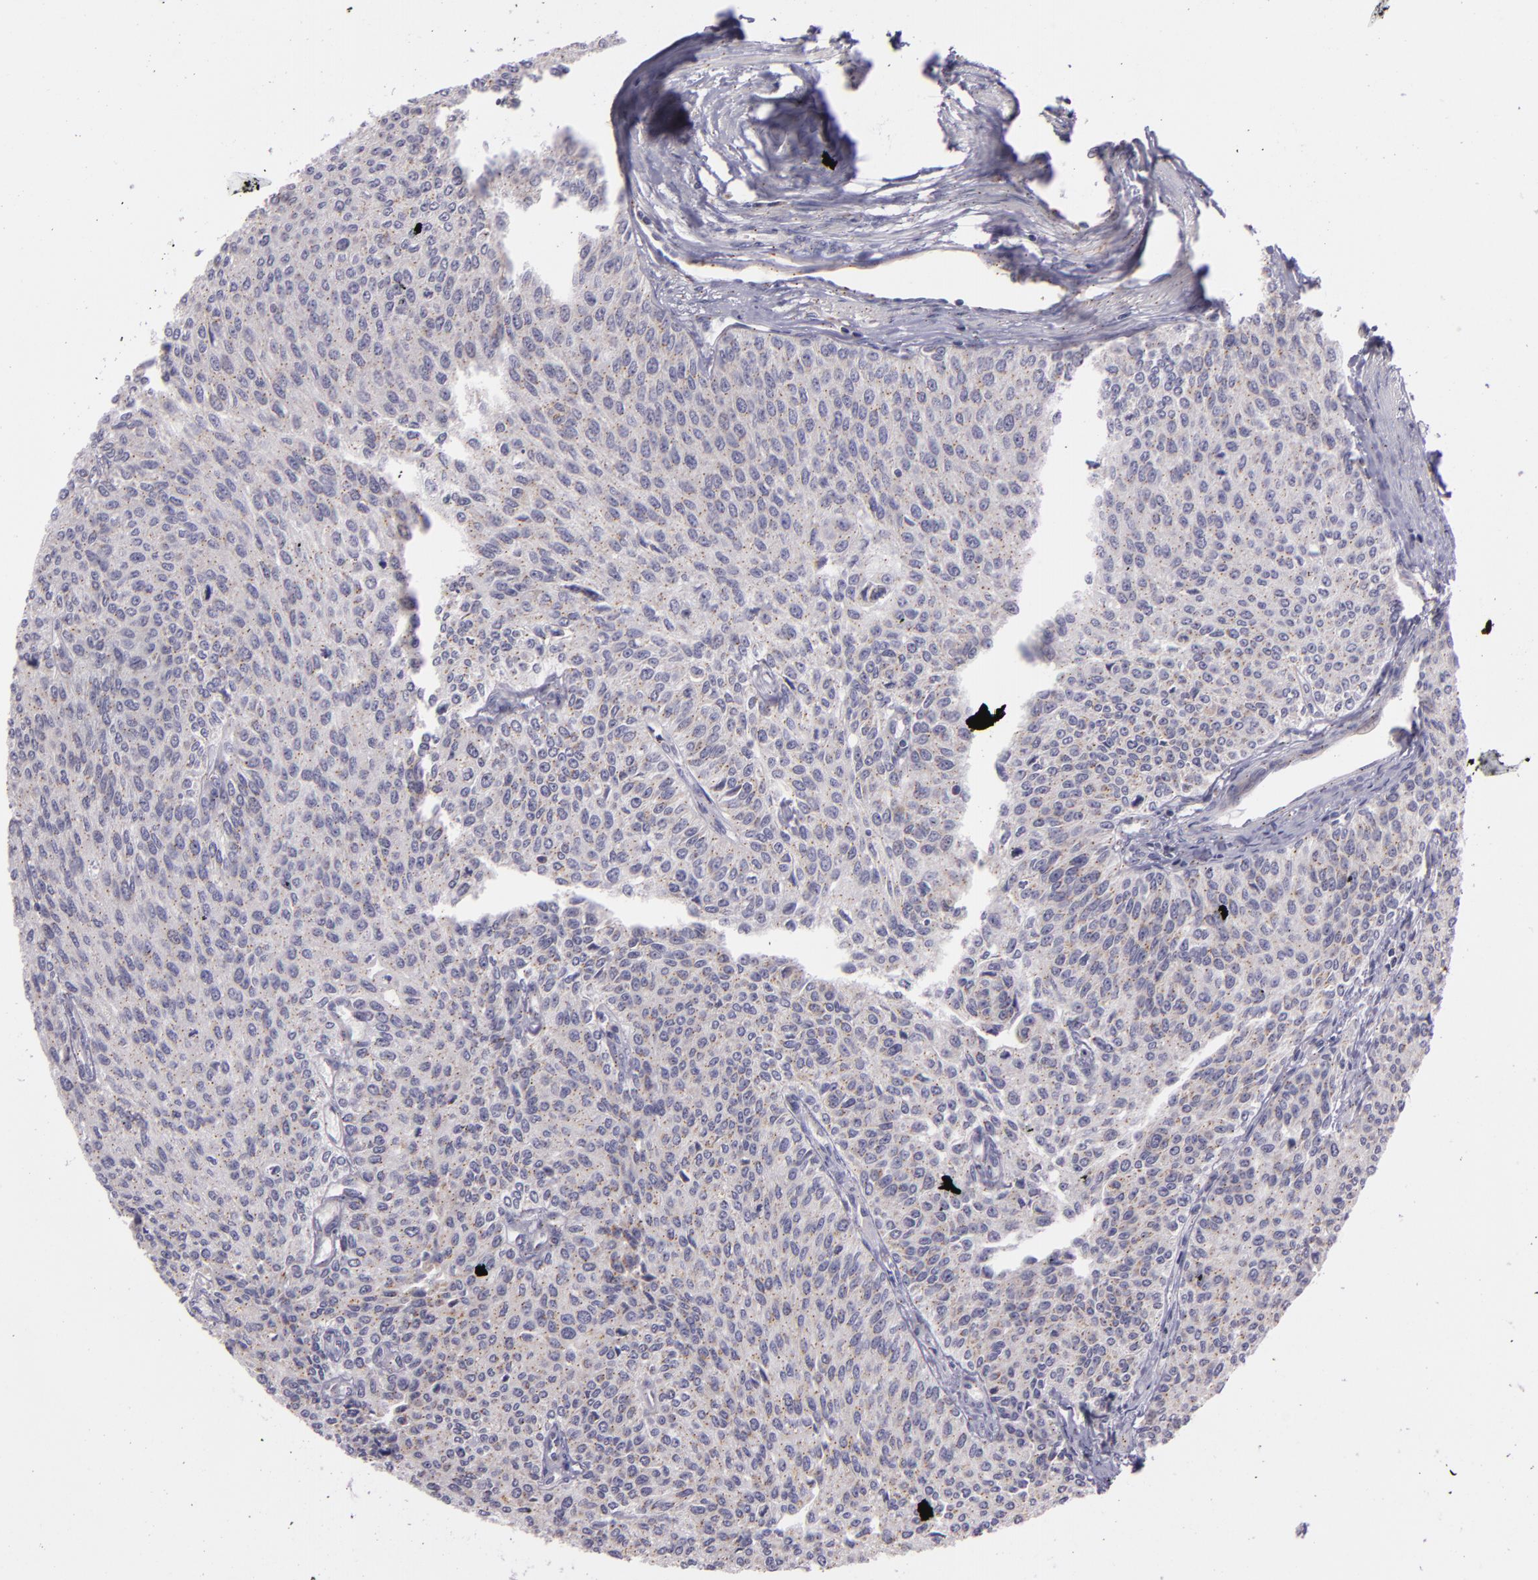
{"staining": {"intensity": "weak", "quantity": ">75%", "location": "cytoplasmic/membranous"}, "tissue": "urothelial cancer", "cell_type": "Tumor cells", "image_type": "cancer", "snomed": [{"axis": "morphology", "description": "Urothelial carcinoma, Low grade"}, {"axis": "topography", "description": "Urinary bladder"}], "caption": "Human low-grade urothelial carcinoma stained with a brown dye shows weak cytoplasmic/membranous positive positivity in about >75% of tumor cells.", "gene": "CILK1", "patient": {"sex": "female", "age": 73}}